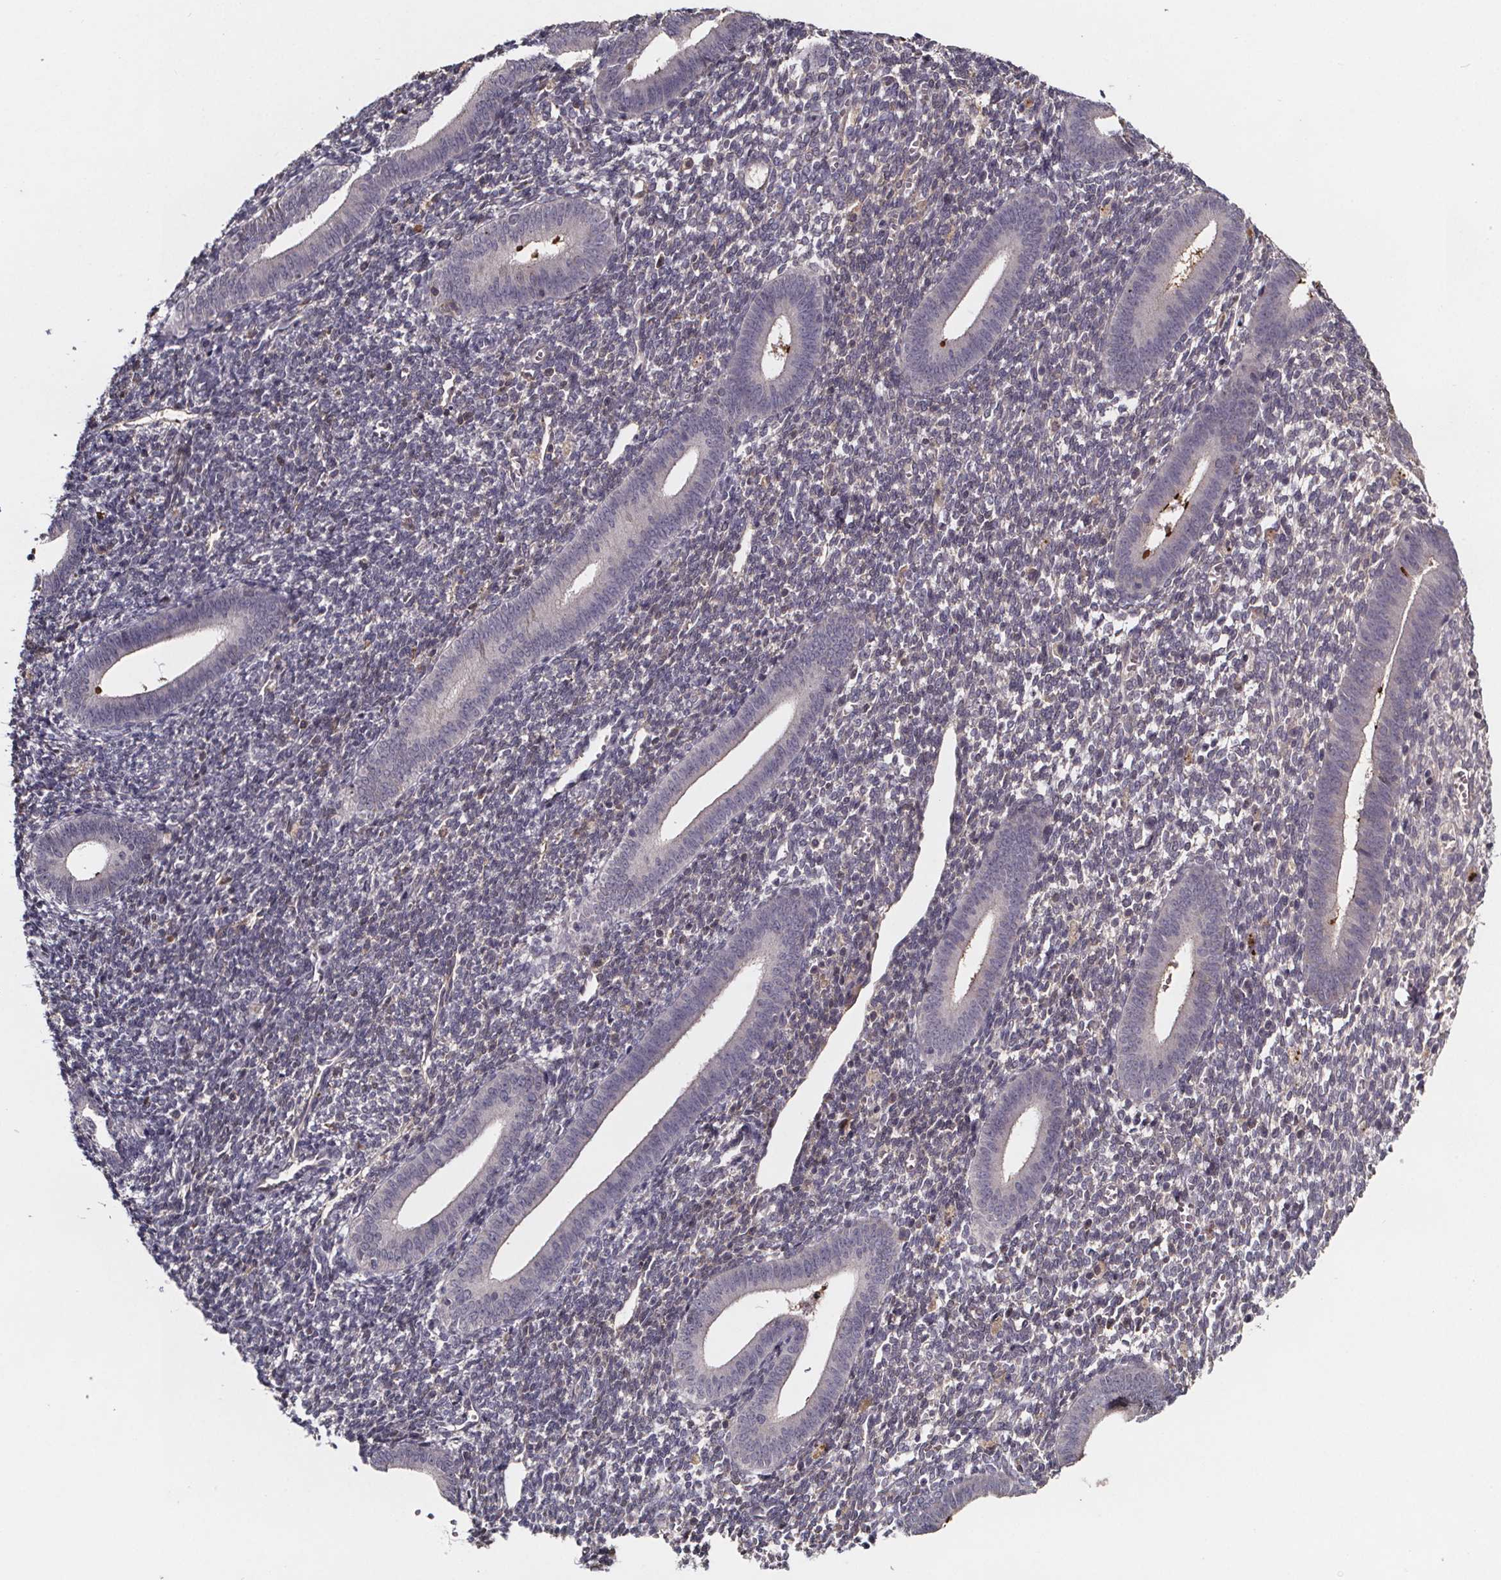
{"staining": {"intensity": "negative", "quantity": "none", "location": "none"}, "tissue": "endometrium", "cell_type": "Cells in endometrial stroma", "image_type": "normal", "snomed": [{"axis": "morphology", "description": "Normal tissue, NOS"}, {"axis": "topography", "description": "Endometrium"}], "caption": "Cells in endometrial stroma show no significant expression in unremarkable endometrium. (IHC, brightfield microscopy, high magnification).", "gene": "NPHP4", "patient": {"sex": "female", "age": 25}}